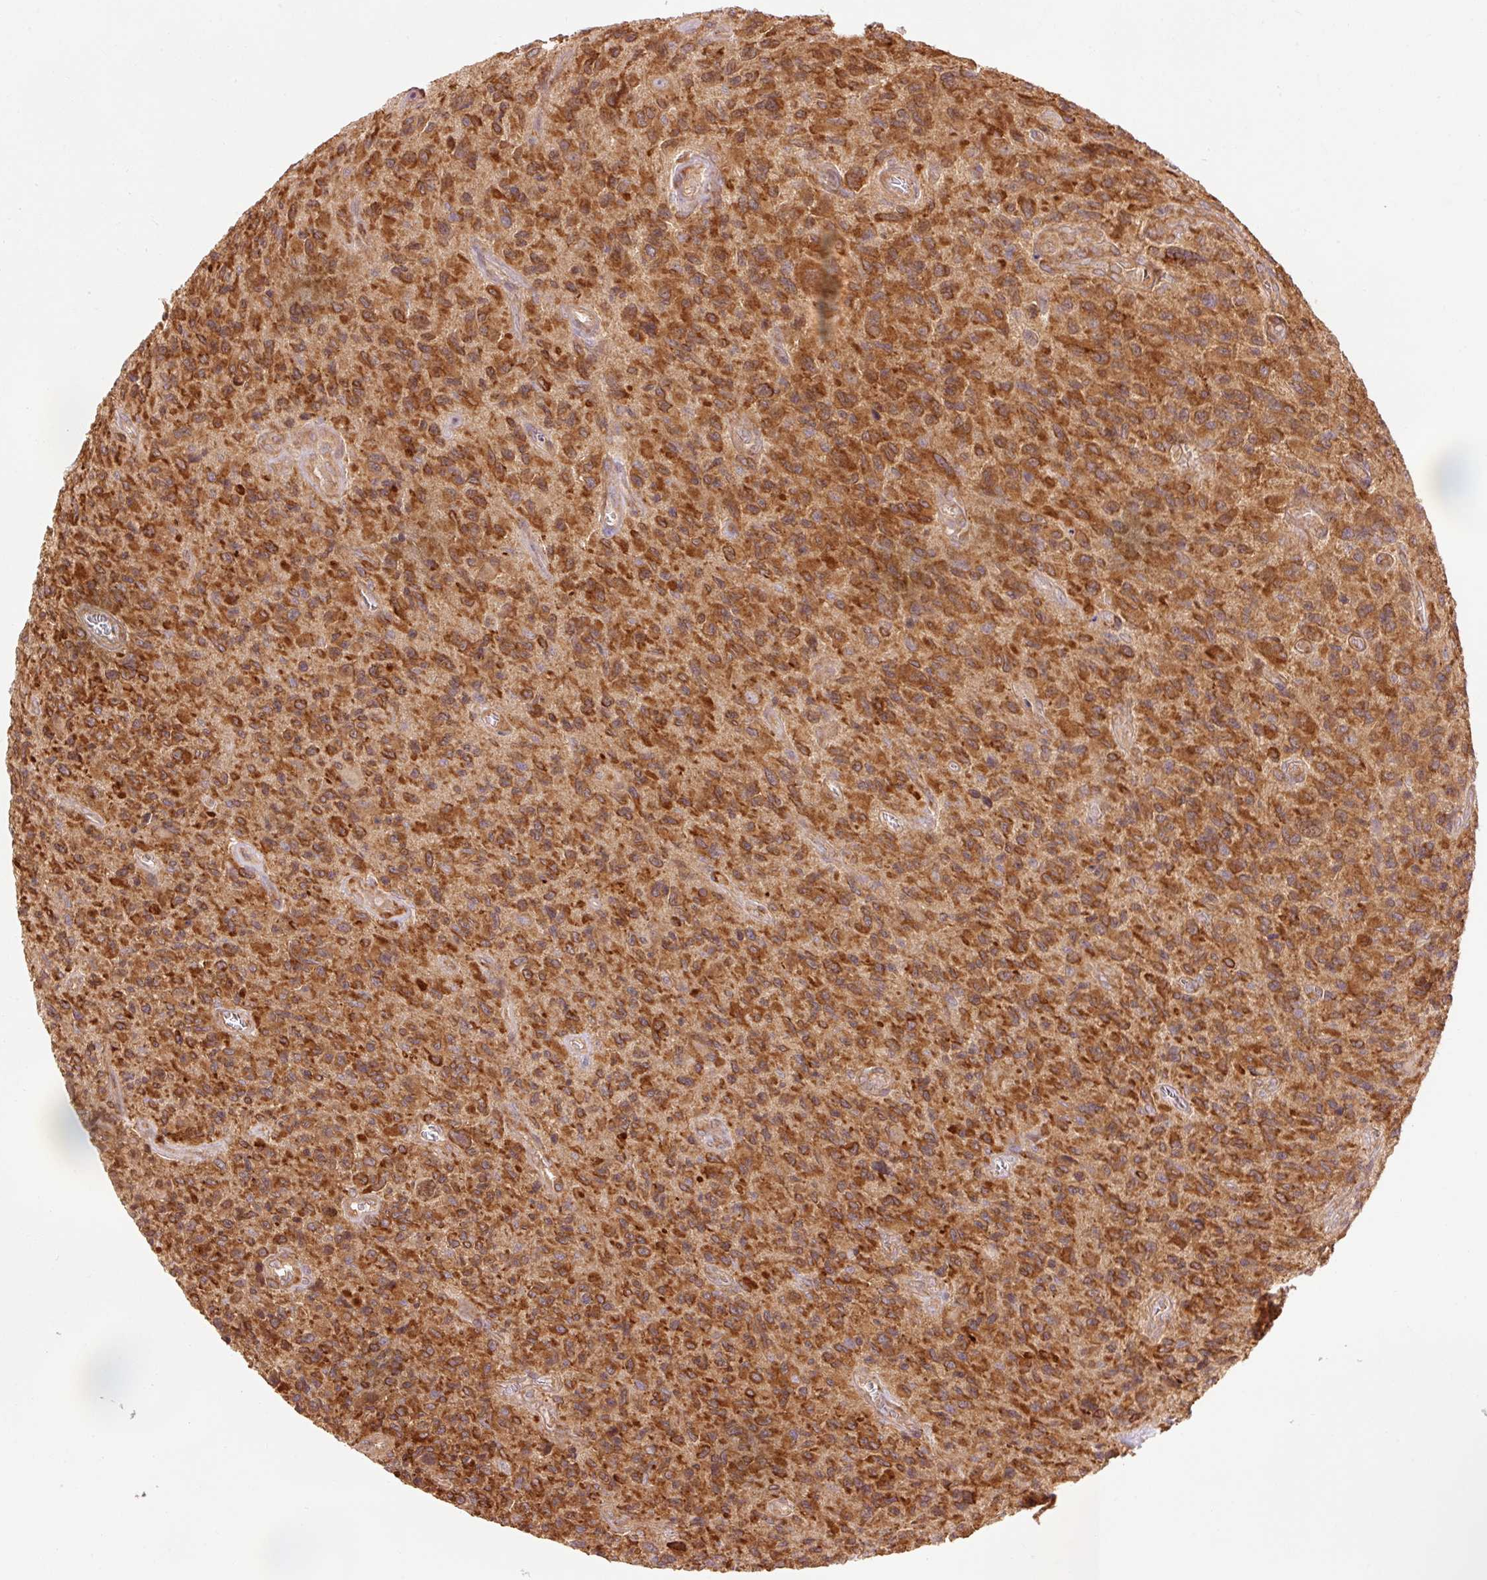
{"staining": {"intensity": "strong", "quantity": ">75%", "location": "cytoplasmic/membranous"}, "tissue": "glioma", "cell_type": "Tumor cells", "image_type": "cancer", "snomed": [{"axis": "morphology", "description": "Glioma, malignant, High grade"}, {"axis": "topography", "description": "Brain"}], "caption": "About >75% of tumor cells in human glioma display strong cytoplasmic/membranous protein expression as visualized by brown immunohistochemical staining.", "gene": "PDAP1", "patient": {"sex": "male", "age": 76}}